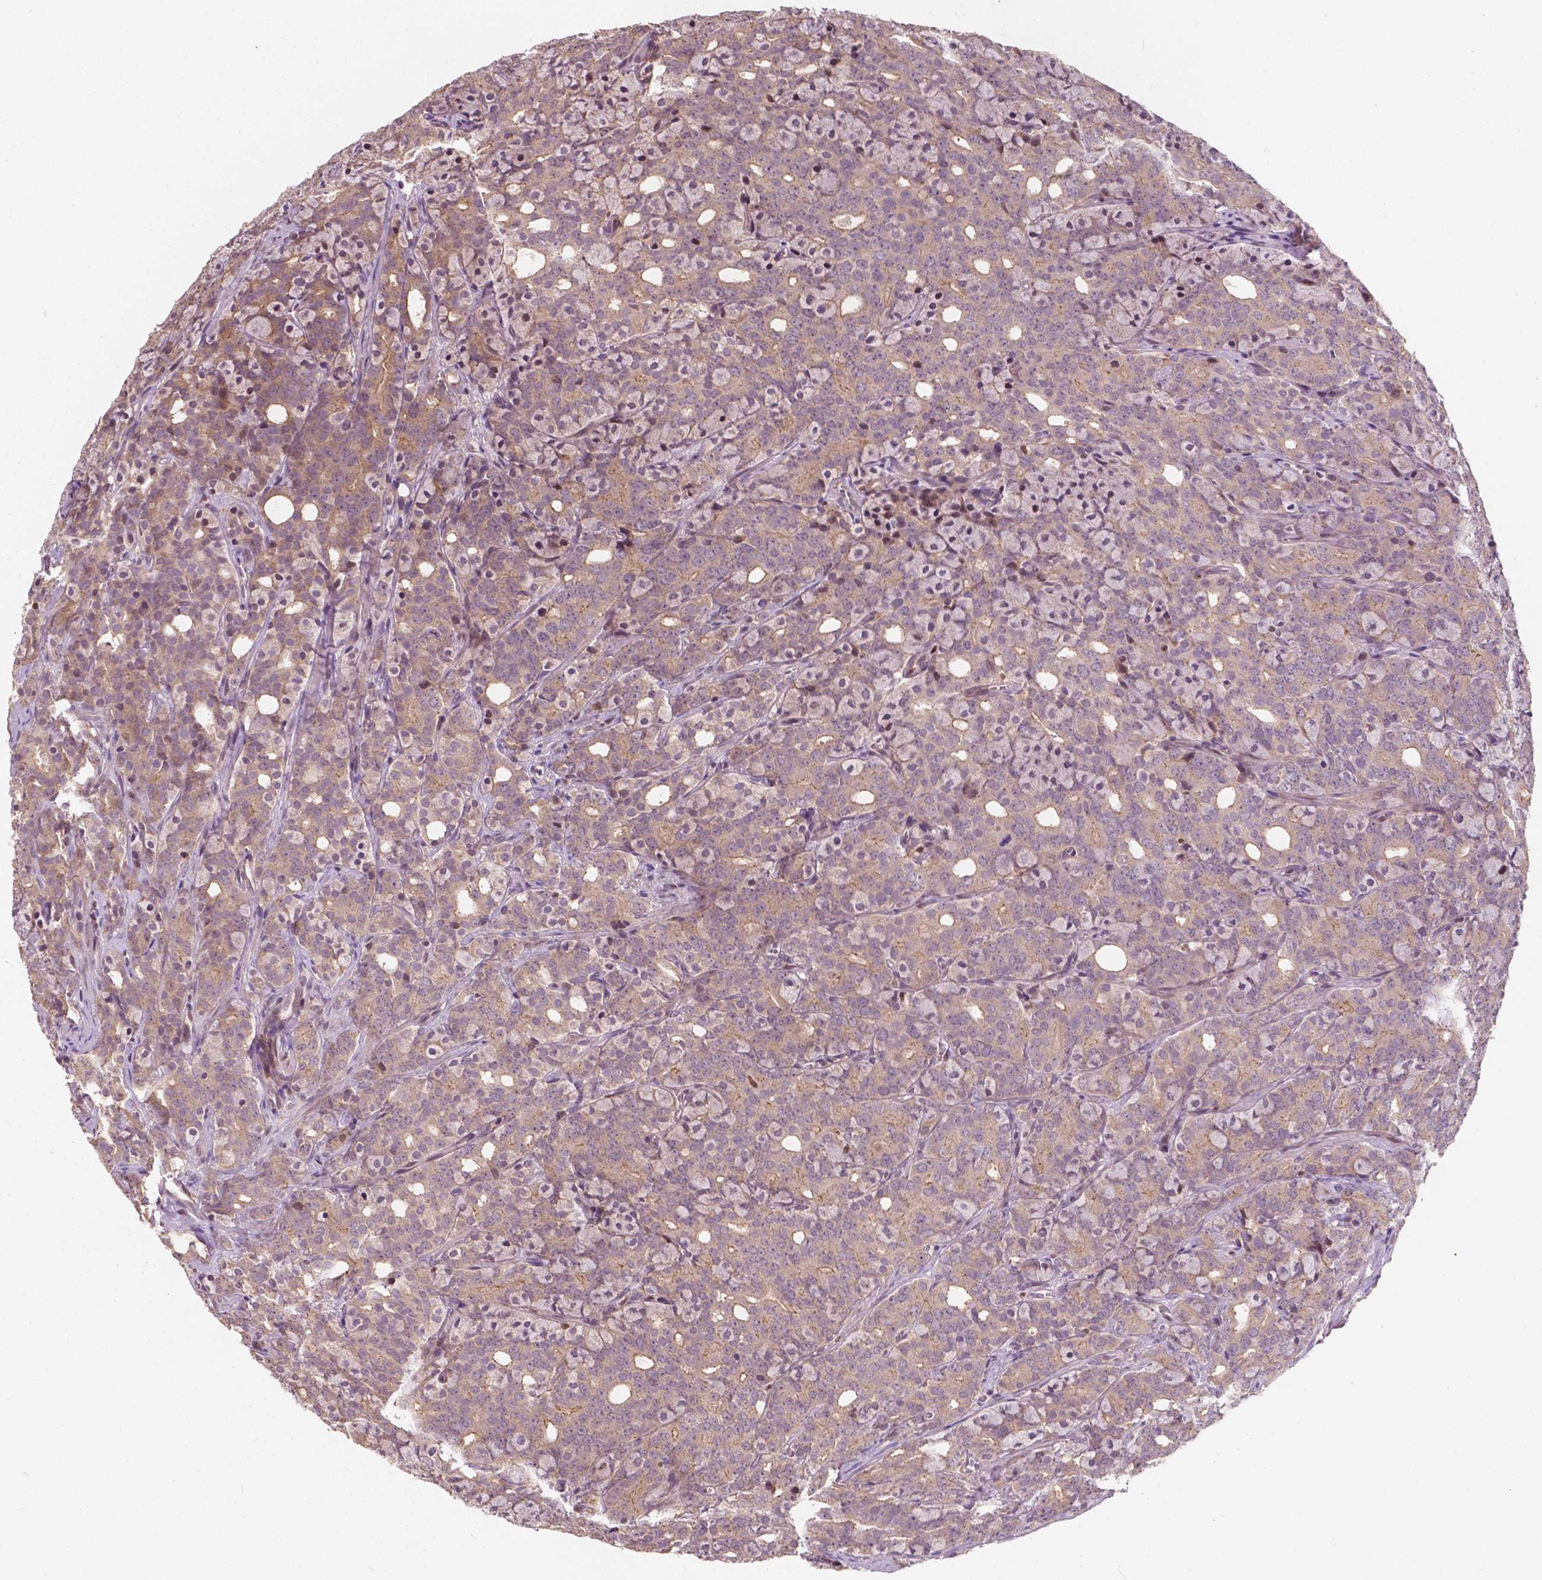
{"staining": {"intensity": "moderate", "quantity": "25%-75%", "location": "cytoplasmic/membranous"}, "tissue": "prostate cancer", "cell_type": "Tumor cells", "image_type": "cancer", "snomed": [{"axis": "morphology", "description": "Adenocarcinoma, High grade"}, {"axis": "topography", "description": "Prostate"}], "caption": "Protein analysis of high-grade adenocarcinoma (prostate) tissue demonstrates moderate cytoplasmic/membranous positivity in about 25%-75% of tumor cells.", "gene": "DUSP16", "patient": {"sex": "male", "age": 84}}